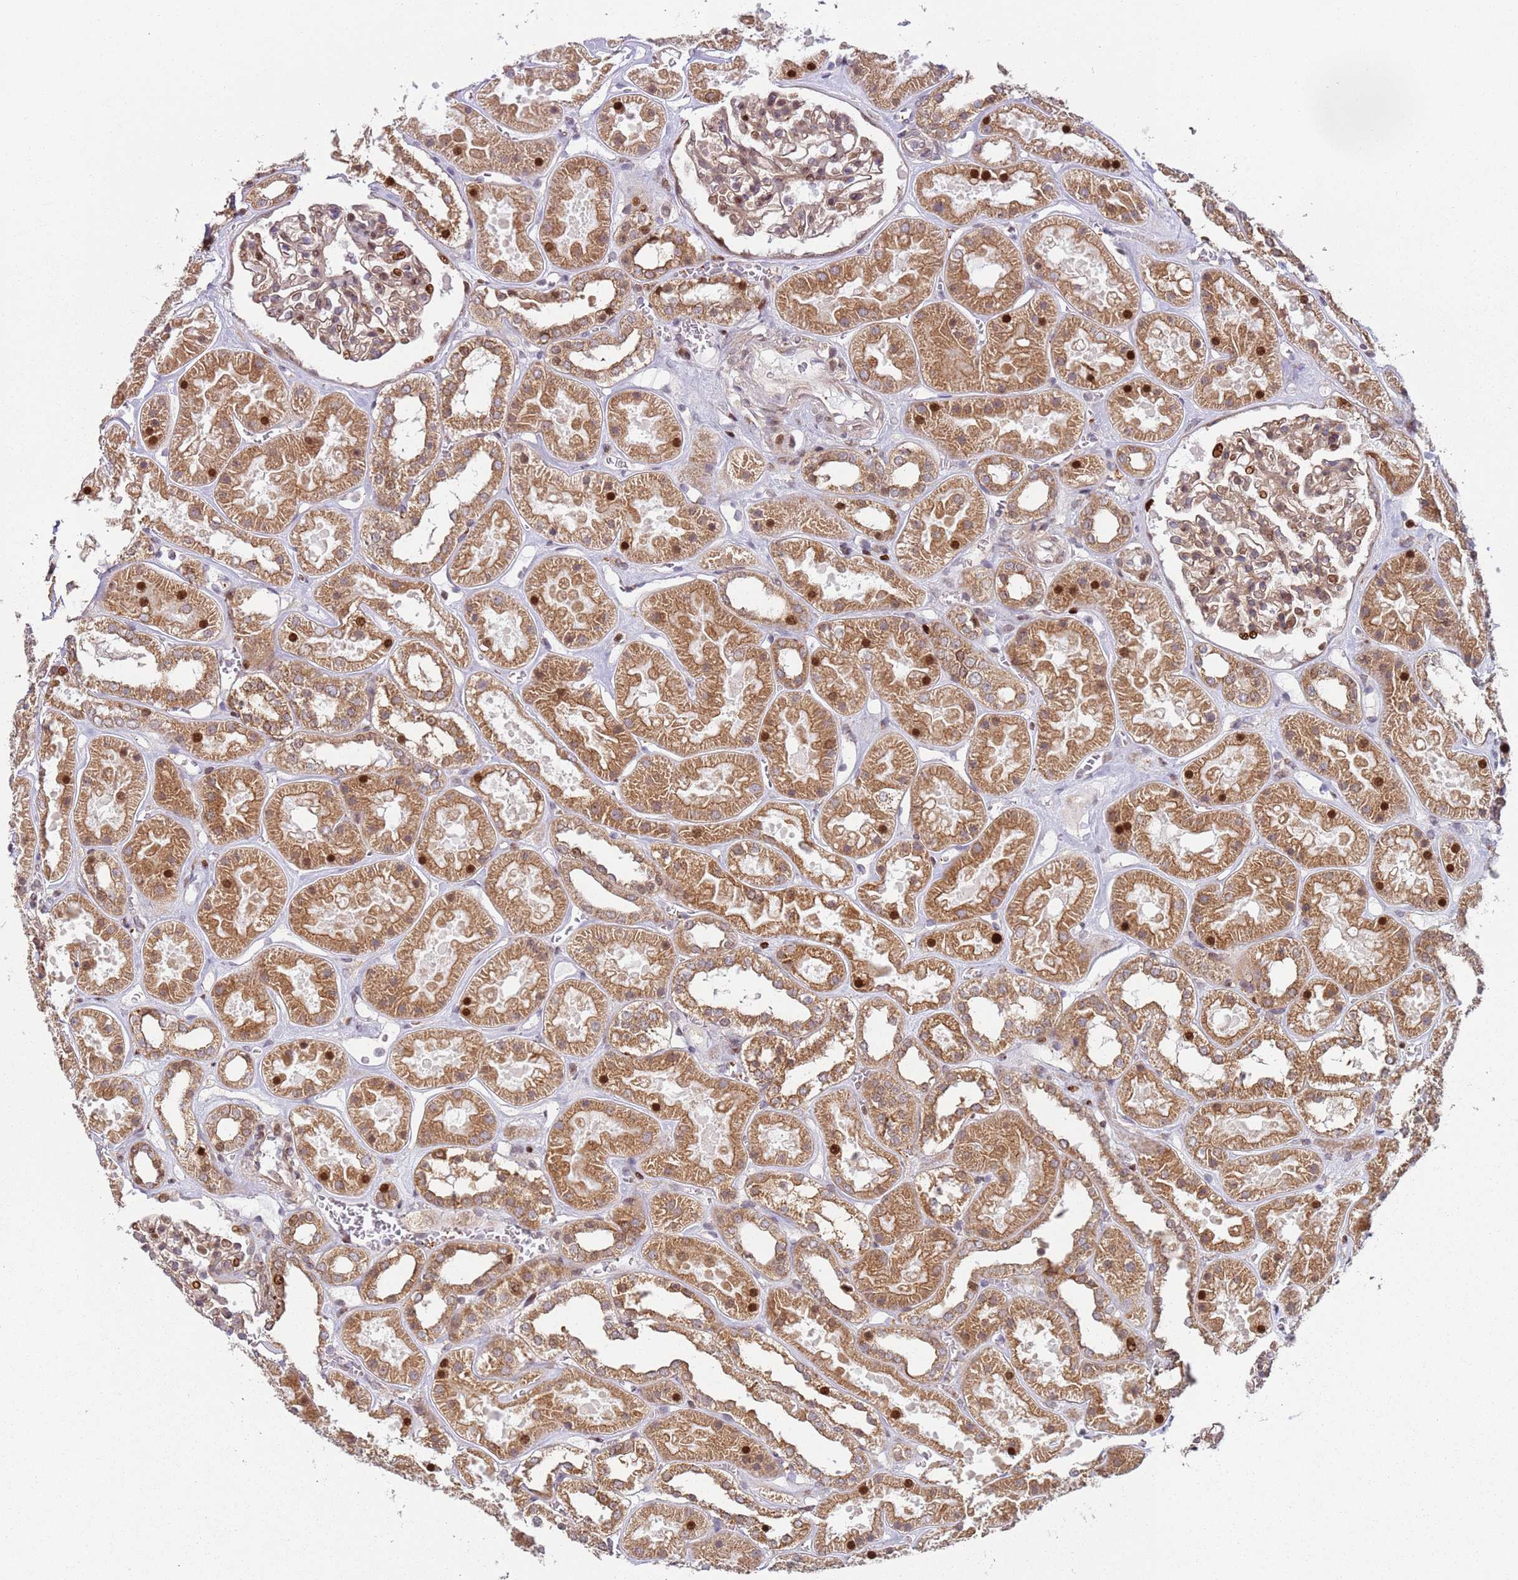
{"staining": {"intensity": "strong", "quantity": "25%-75%", "location": "cytoplasmic/membranous,nuclear"}, "tissue": "kidney", "cell_type": "Cells in glomeruli", "image_type": "normal", "snomed": [{"axis": "morphology", "description": "Normal tissue, NOS"}, {"axis": "topography", "description": "Kidney"}], "caption": "Cells in glomeruli display high levels of strong cytoplasmic/membranous,nuclear positivity in approximately 25%-75% of cells in normal kidney.", "gene": "HNRNPLL", "patient": {"sex": "female", "age": 41}}